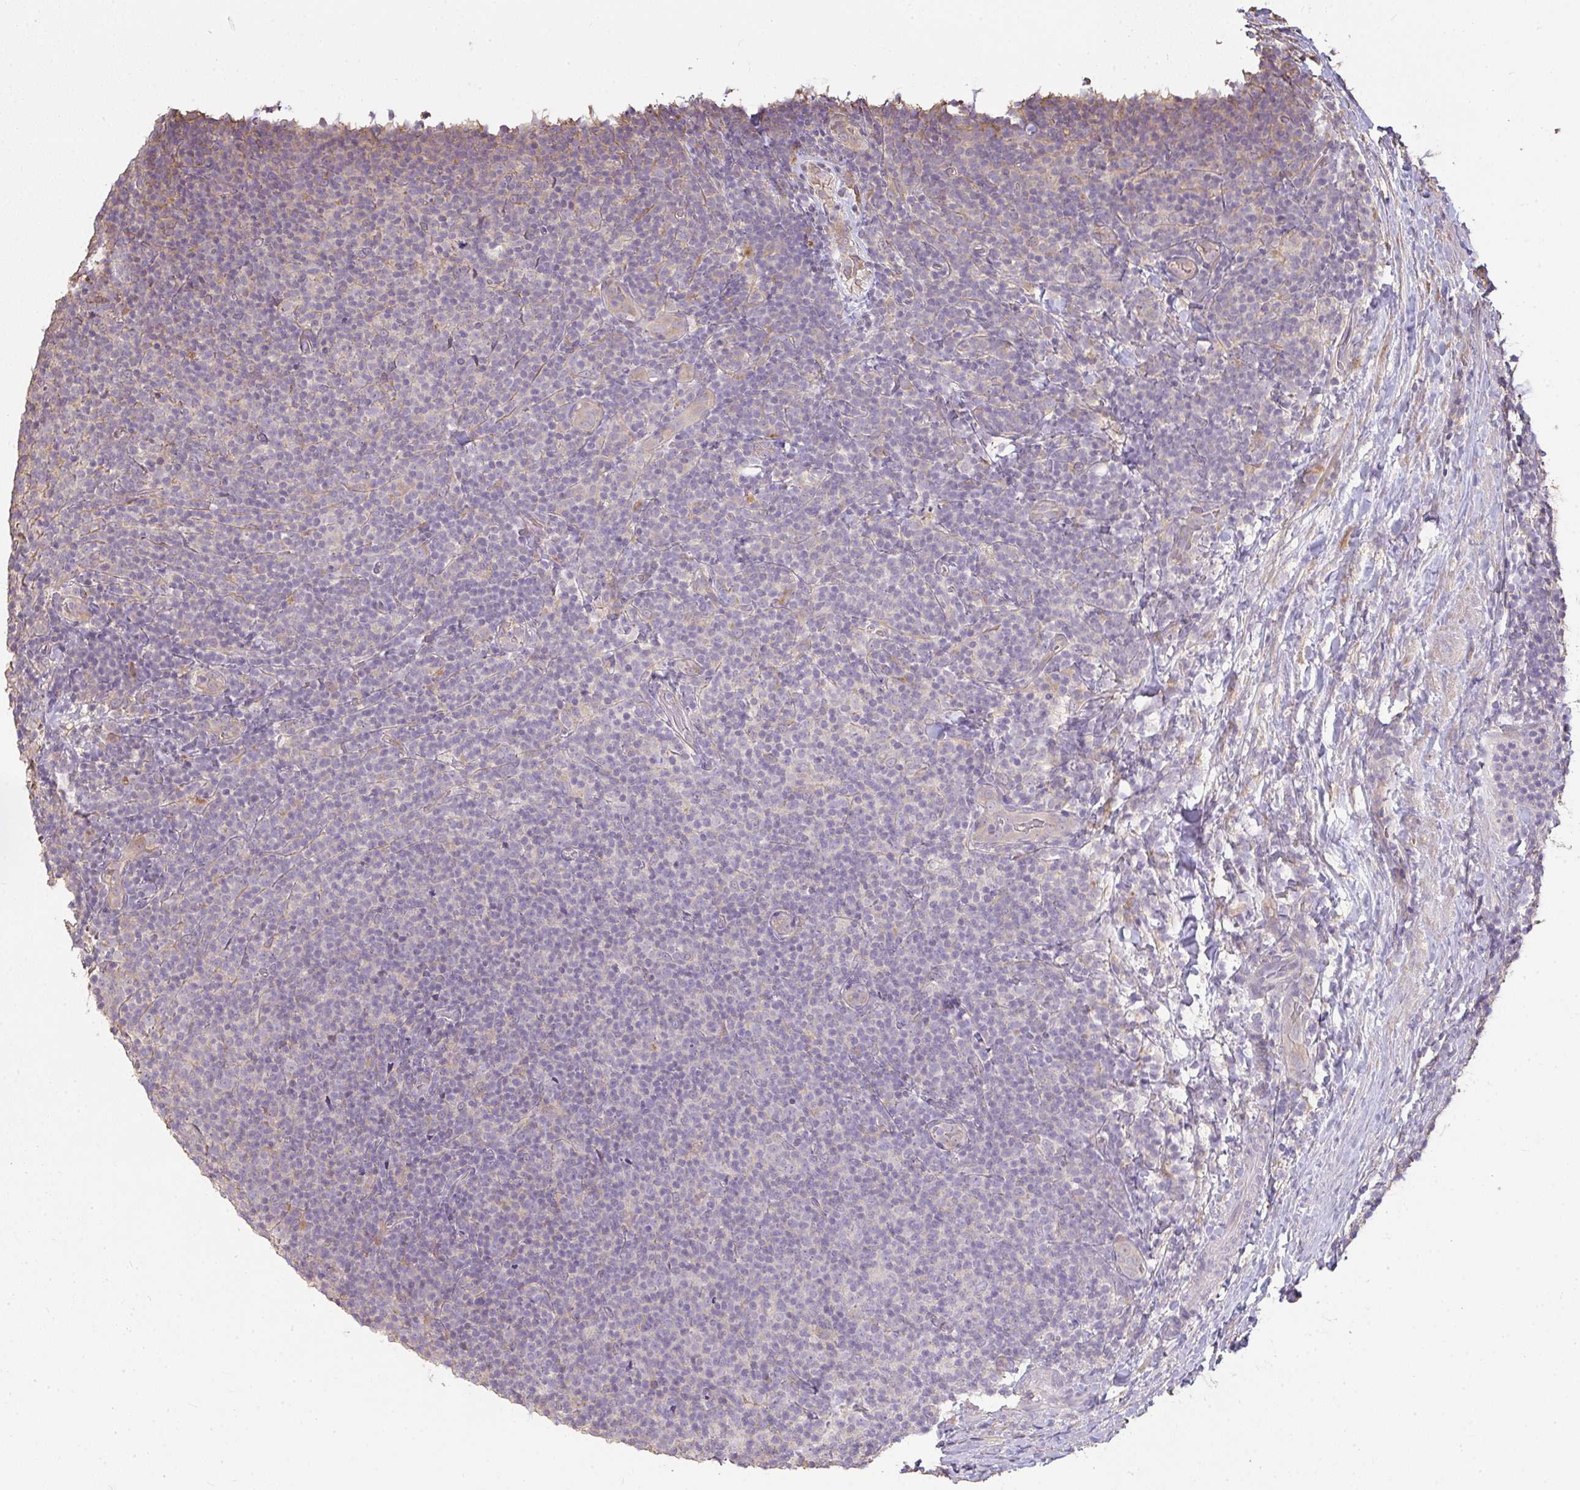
{"staining": {"intensity": "negative", "quantity": "none", "location": "none"}, "tissue": "lymphoma", "cell_type": "Tumor cells", "image_type": "cancer", "snomed": [{"axis": "morphology", "description": "Malignant lymphoma, non-Hodgkin's type, Low grade"}, {"axis": "topography", "description": "Lymph node"}], "caption": "Immunohistochemical staining of human low-grade malignant lymphoma, non-Hodgkin's type demonstrates no significant positivity in tumor cells. The staining is performed using DAB (3,3'-diaminobenzidine) brown chromogen with nuclei counter-stained in using hematoxylin.", "gene": "BRINP3", "patient": {"sex": "male", "age": 66}}